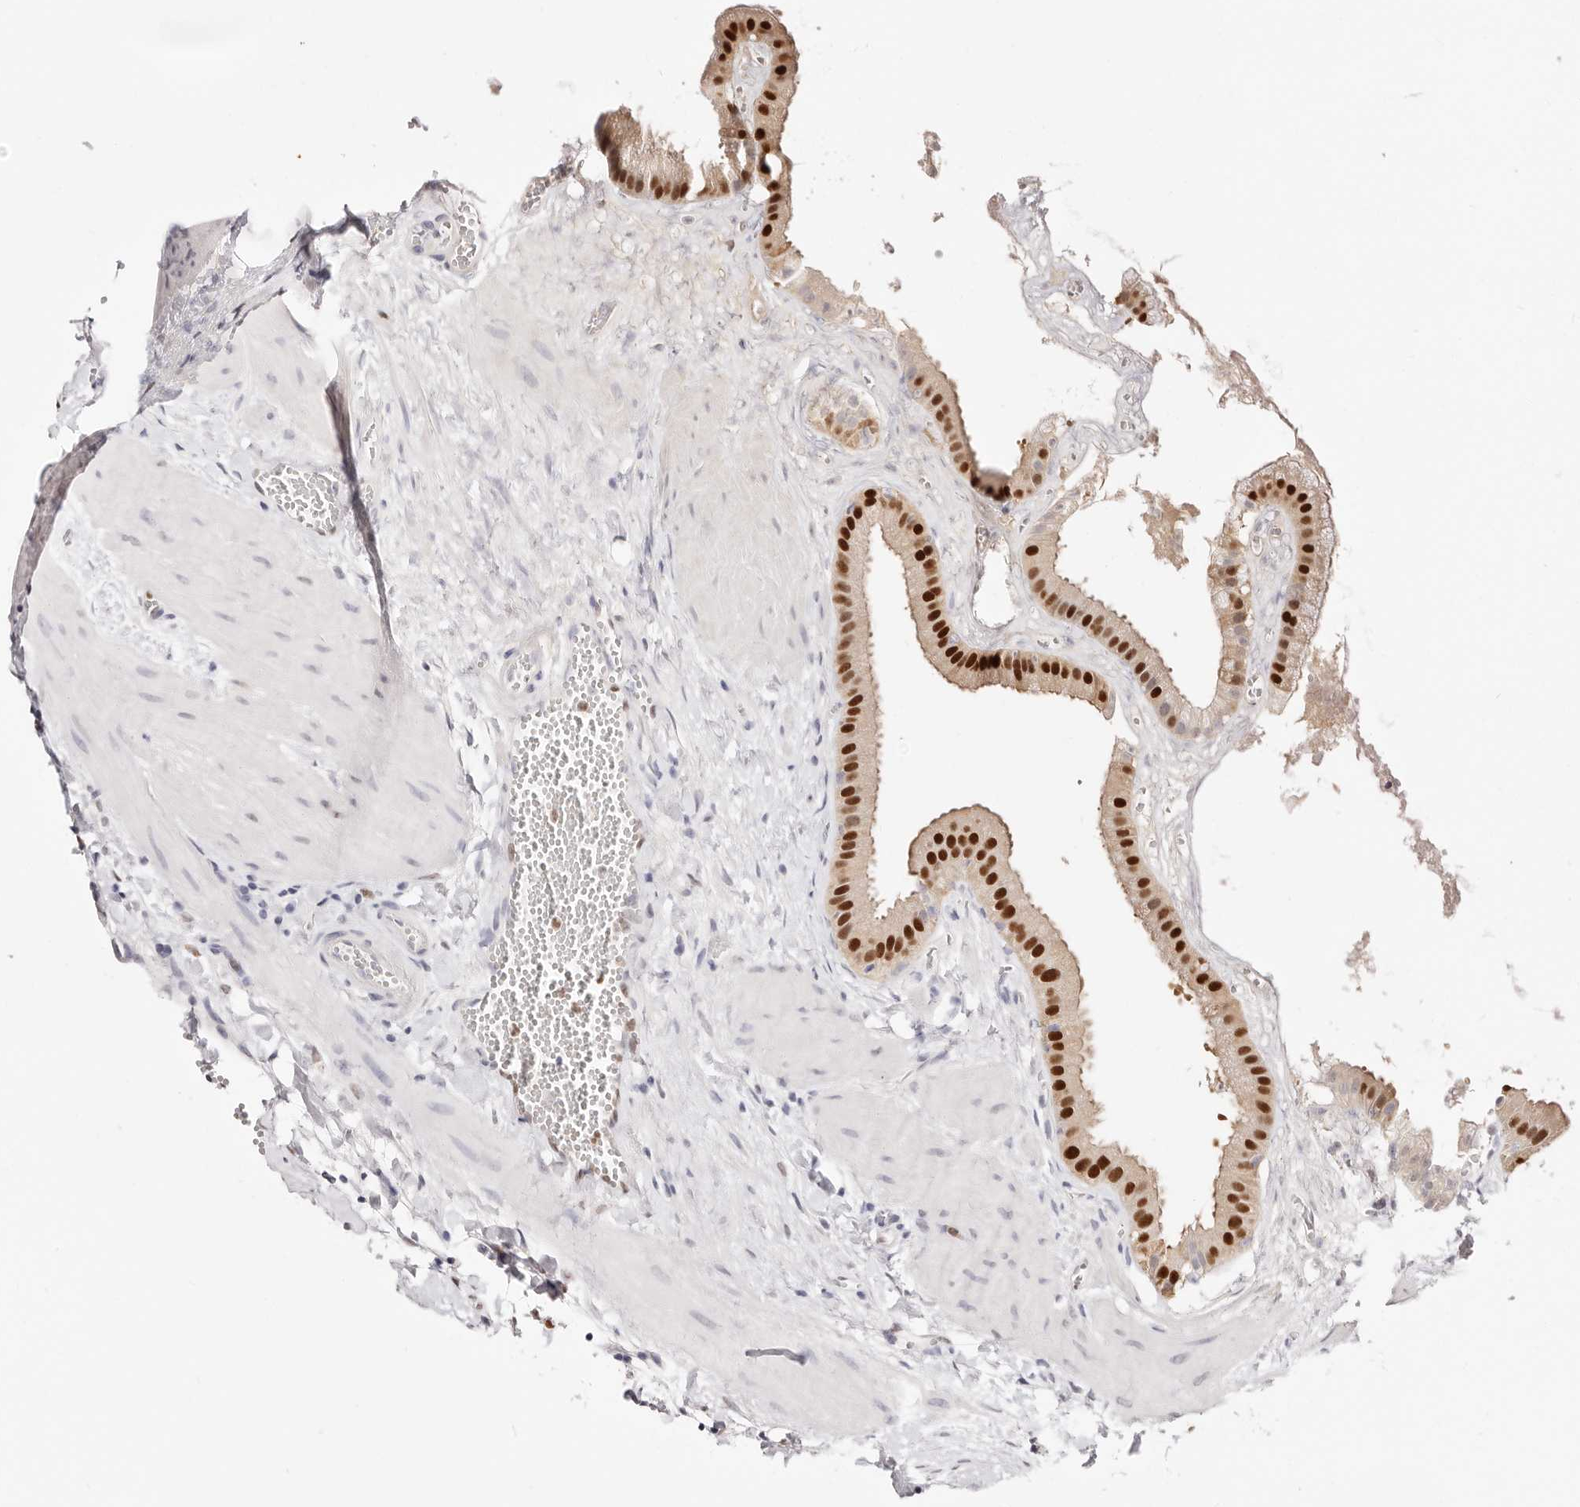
{"staining": {"intensity": "strong", "quantity": ">75%", "location": "nuclear"}, "tissue": "gallbladder", "cell_type": "Glandular cells", "image_type": "normal", "snomed": [{"axis": "morphology", "description": "Normal tissue, NOS"}, {"axis": "topography", "description": "Gallbladder"}], "caption": "DAB immunohistochemical staining of benign gallbladder demonstrates strong nuclear protein staining in approximately >75% of glandular cells. Ihc stains the protein of interest in brown and the nuclei are stained blue.", "gene": "TKT", "patient": {"sex": "male", "age": 55}}